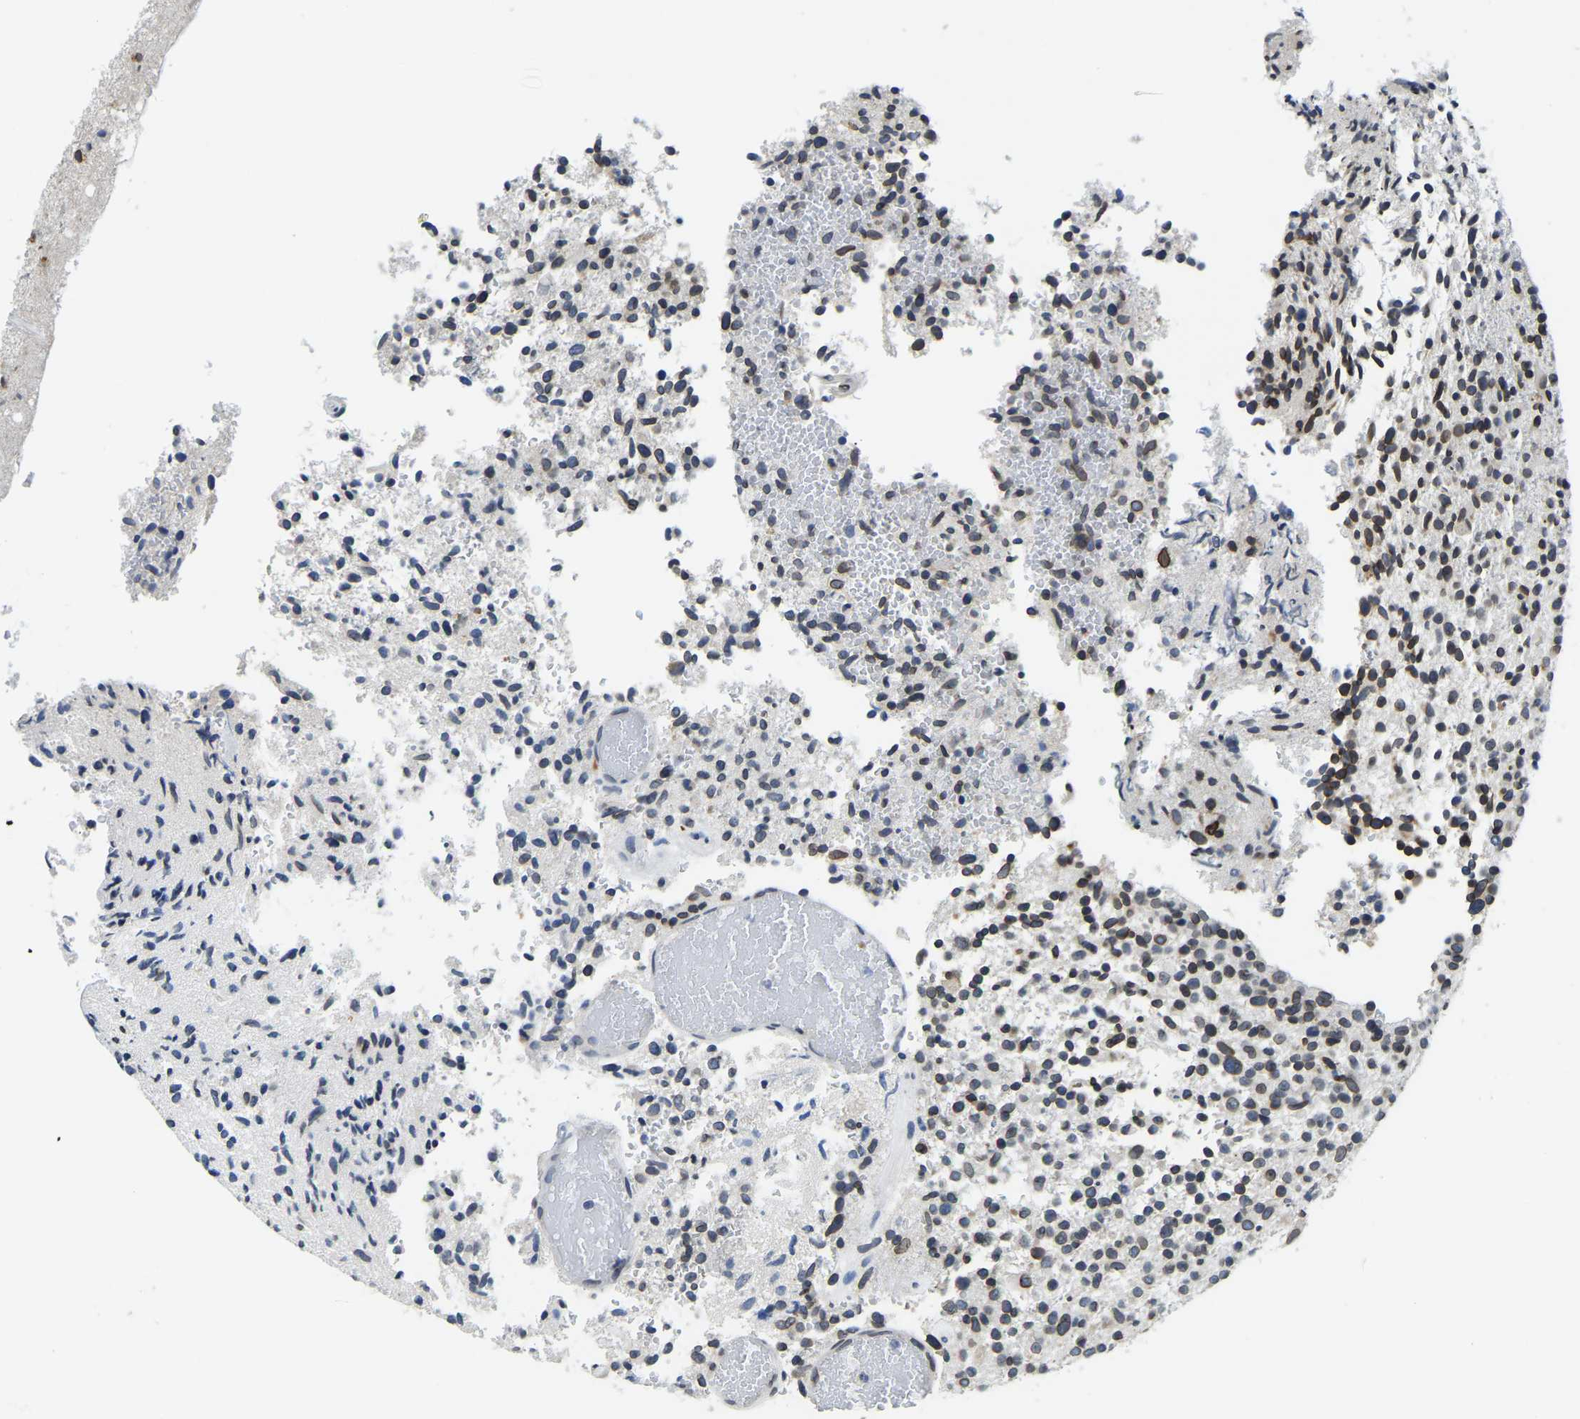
{"staining": {"intensity": "moderate", "quantity": "25%-75%", "location": "cytoplasmic/membranous,nuclear"}, "tissue": "glioma", "cell_type": "Tumor cells", "image_type": "cancer", "snomed": [{"axis": "morphology", "description": "Glioma, malignant, High grade"}, {"axis": "topography", "description": "Brain"}], "caption": "Brown immunohistochemical staining in human malignant glioma (high-grade) reveals moderate cytoplasmic/membranous and nuclear positivity in approximately 25%-75% of tumor cells.", "gene": "RANBP2", "patient": {"sex": "male", "age": 72}}